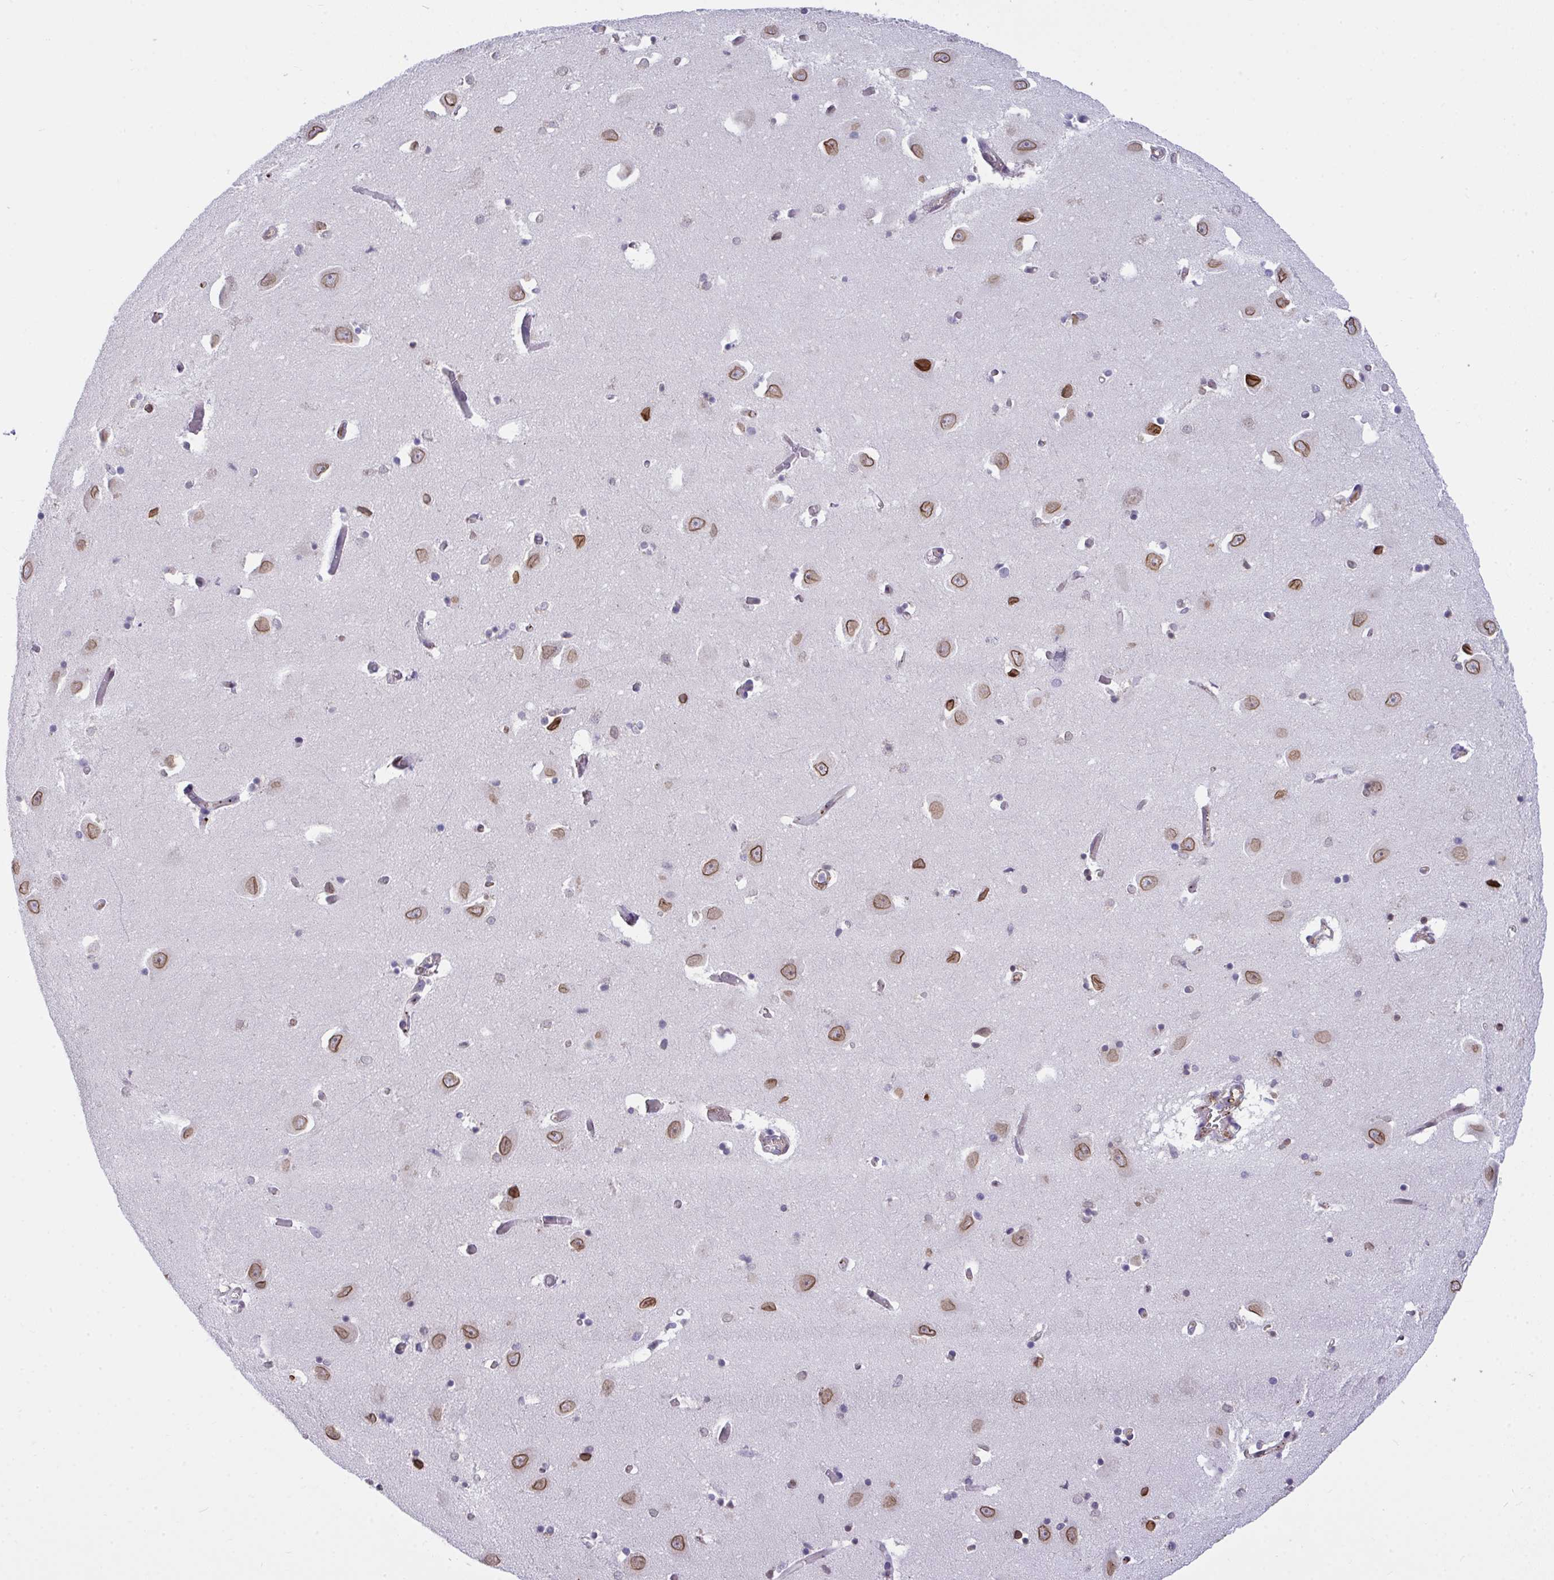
{"staining": {"intensity": "moderate", "quantity": "<25%", "location": "nuclear"}, "tissue": "caudate", "cell_type": "Glial cells", "image_type": "normal", "snomed": [{"axis": "morphology", "description": "Normal tissue, NOS"}, {"axis": "topography", "description": "Lateral ventricle wall"}, {"axis": "topography", "description": "Hippocampus"}], "caption": "IHC image of normal caudate stained for a protein (brown), which demonstrates low levels of moderate nuclear positivity in approximately <25% of glial cells.", "gene": "SEMA6B", "patient": {"sex": "female", "age": 63}}